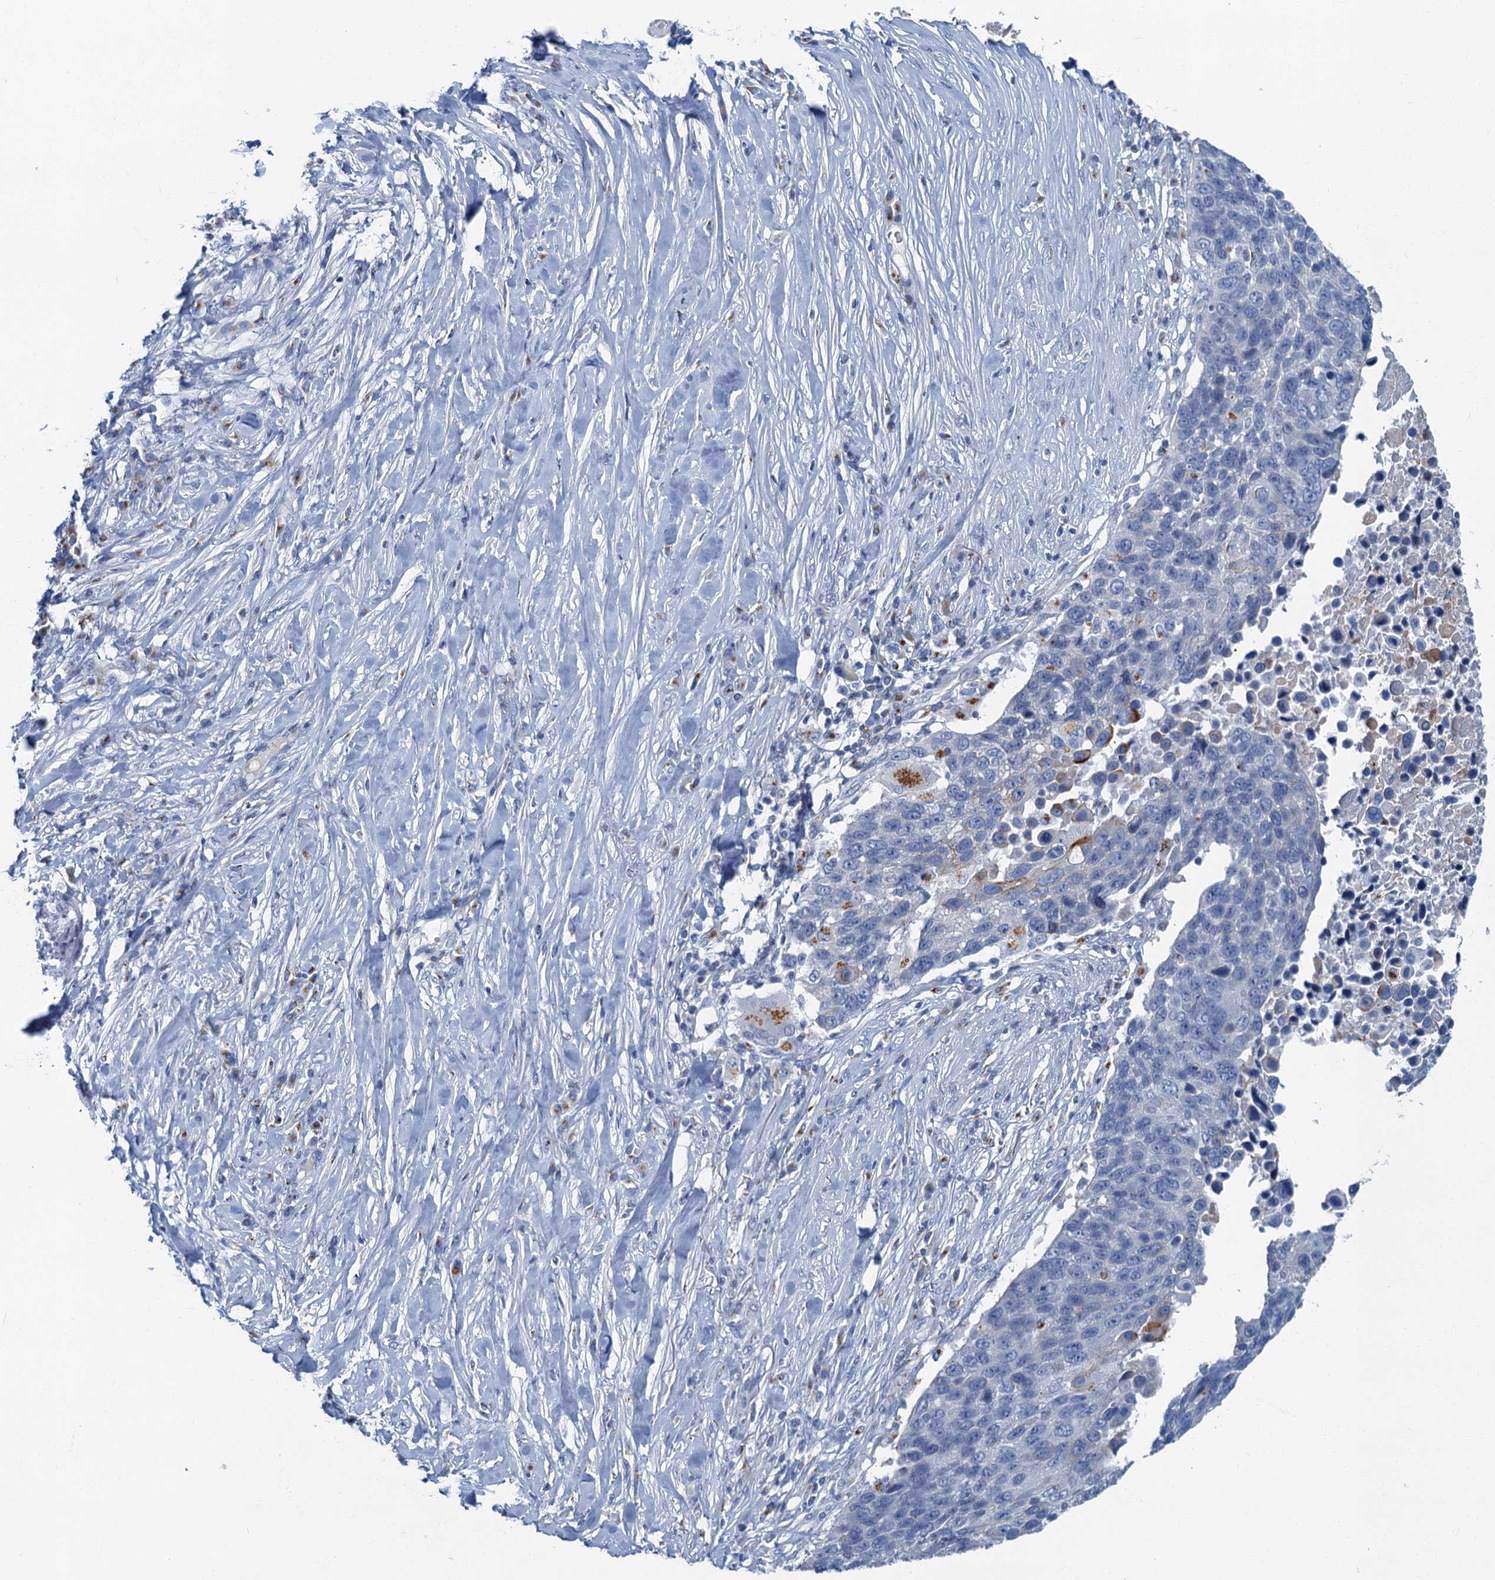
{"staining": {"intensity": "negative", "quantity": "none", "location": "none"}, "tissue": "lung cancer", "cell_type": "Tumor cells", "image_type": "cancer", "snomed": [{"axis": "morphology", "description": "Normal tissue, NOS"}, {"axis": "morphology", "description": "Squamous cell carcinoma, NOS"}, {"axis": "topography", "description": "Lymph node"}, {"axis": "topography", "description": "Lung"}], "caption": "The histopathology image reveals no staining of tumor cells in lung squamous cell carcinoma.", "gene": "LYPD3", "patient": {"sex": "male", "age": 66}}